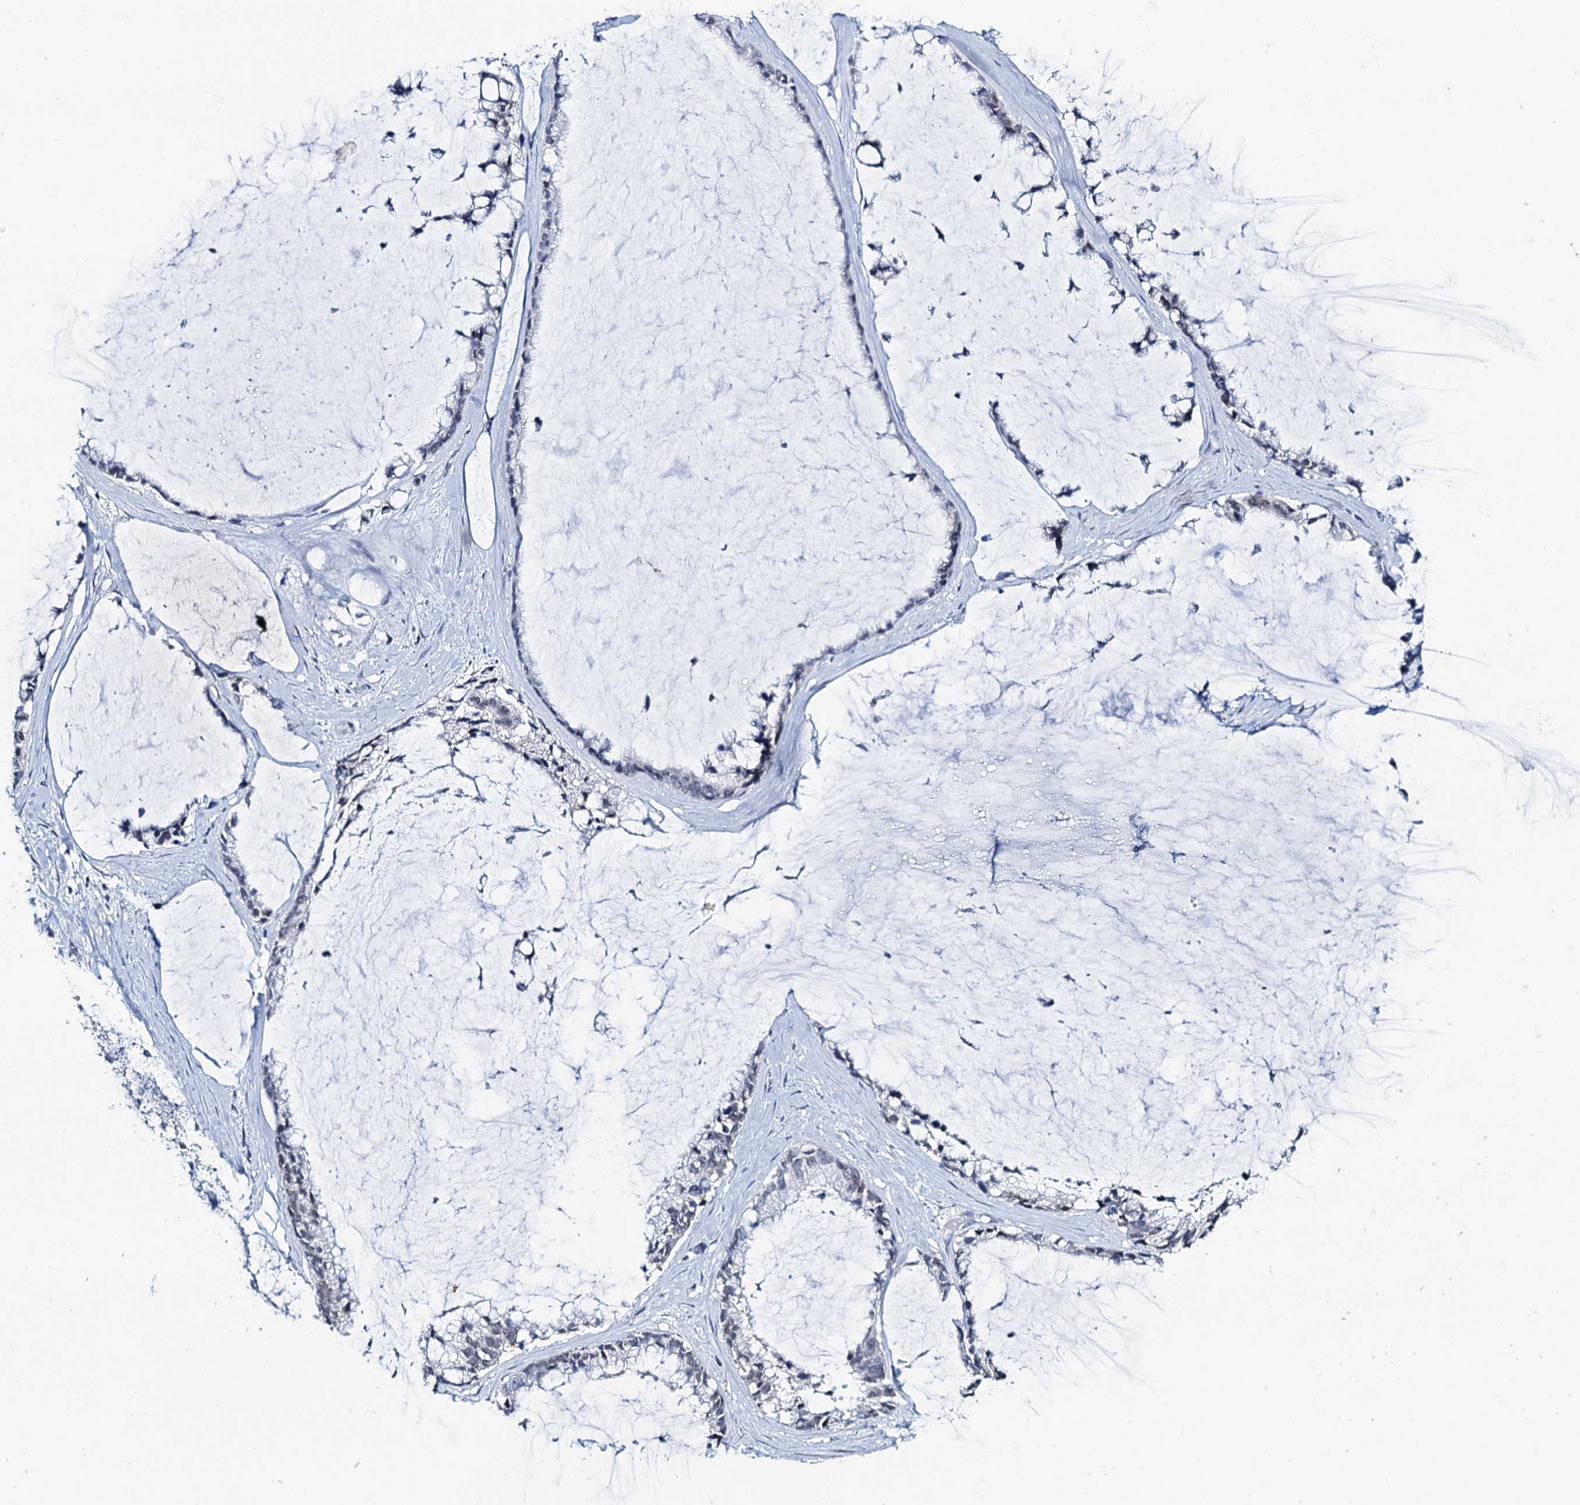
{"staining": {"intensity": "negative", "quantity": "none", "location": "none"}, "tissue": "ovarian cancer", "cell_type": "Tumor cells", "image_type": "cancer", "snomed": [{"axis": "morphology", "description": "Cystadenocarcinoma, mucinous, NOS"}, {"axis": "topography", "description": "Ovary"}], "caption": "DAB (3,3'-diaminobenzidine) immunohistochemical staining of ovarian cancer demonstrates no significant positivity in tumor cells.", "gene": "TOX3", "patient": {"sex": "female", "age": 39}}